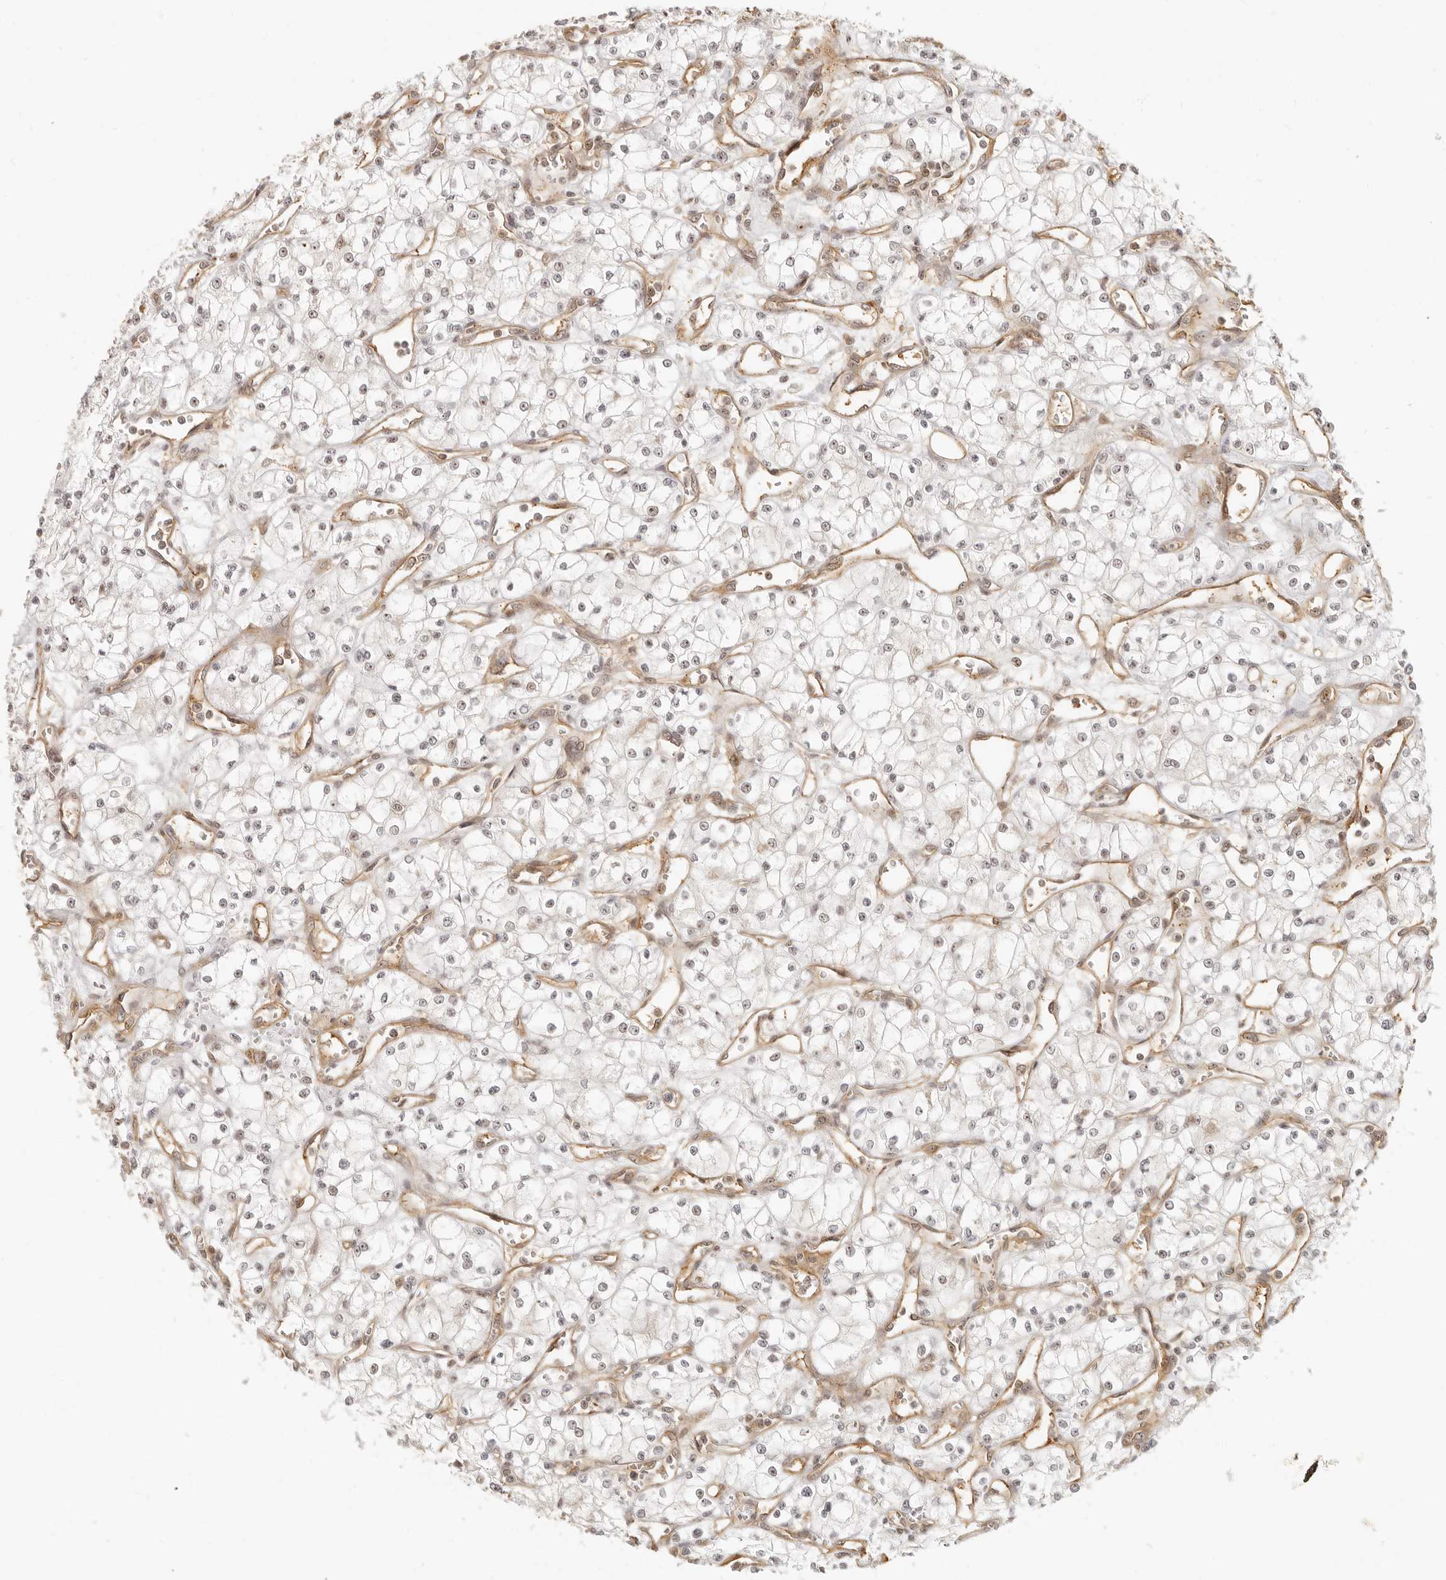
{"staining": {"intensity": "weak", "quantity": ">75%", "location": "nuclear"}, "tissue": "renal cancer", "cell_type": "Tumor cells", "image_type": "cancer", "snomed": [{"axis": "morphology", "description": "Adenocarcinoma, NOS"}, {"axis": "topography", "description": "Kidney"}], "caption": "An image showing weak nuclear expression in about >75% of tumor cells in adenocarcinoma (renal), as visualized by brown immunohistochemical staining.", "gene": "BAP1", "patient": {"sex": "male", "age": 59}}